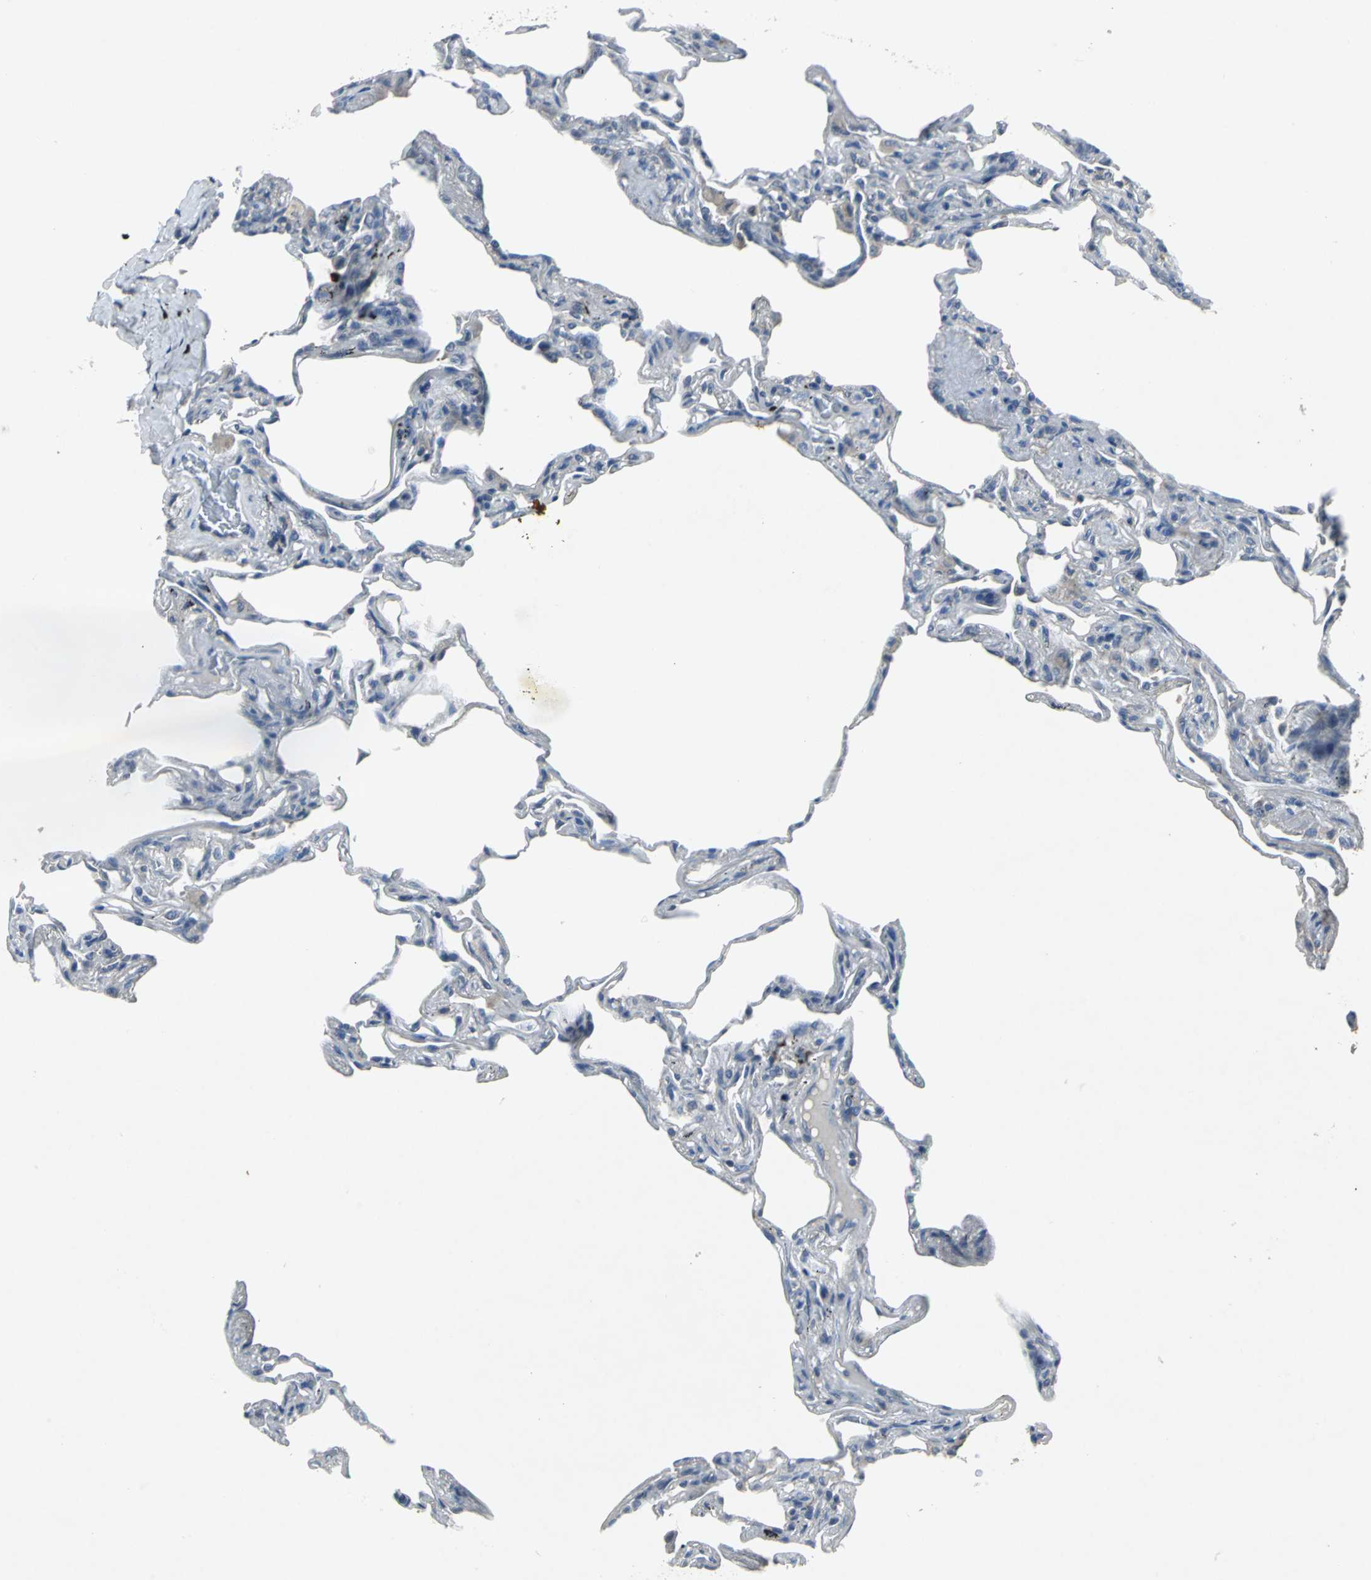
{"staining": {"intensity": "weak", "quantity": "<25%", "location": "cytoplasmic/membranous"}, "tissue": "lung", "cell_type": "Alveolar cells", "image_type": "normal", "snomed": [{"axis": "morphology", "description": "Normal tissue, NOS"}, {"axis": "morphology", "description": "Inflammation, NOS"}, {"axis": "topography", "description": "Lung"}], "caption": "High power microscopy photomicrograph of an immunohistochemistry (IHC) micrograph of benign lung, revealing no significant staining in alveolar cells.", "gene": "SLC2A13", "patient": {"sex": "male", "age": 69}}